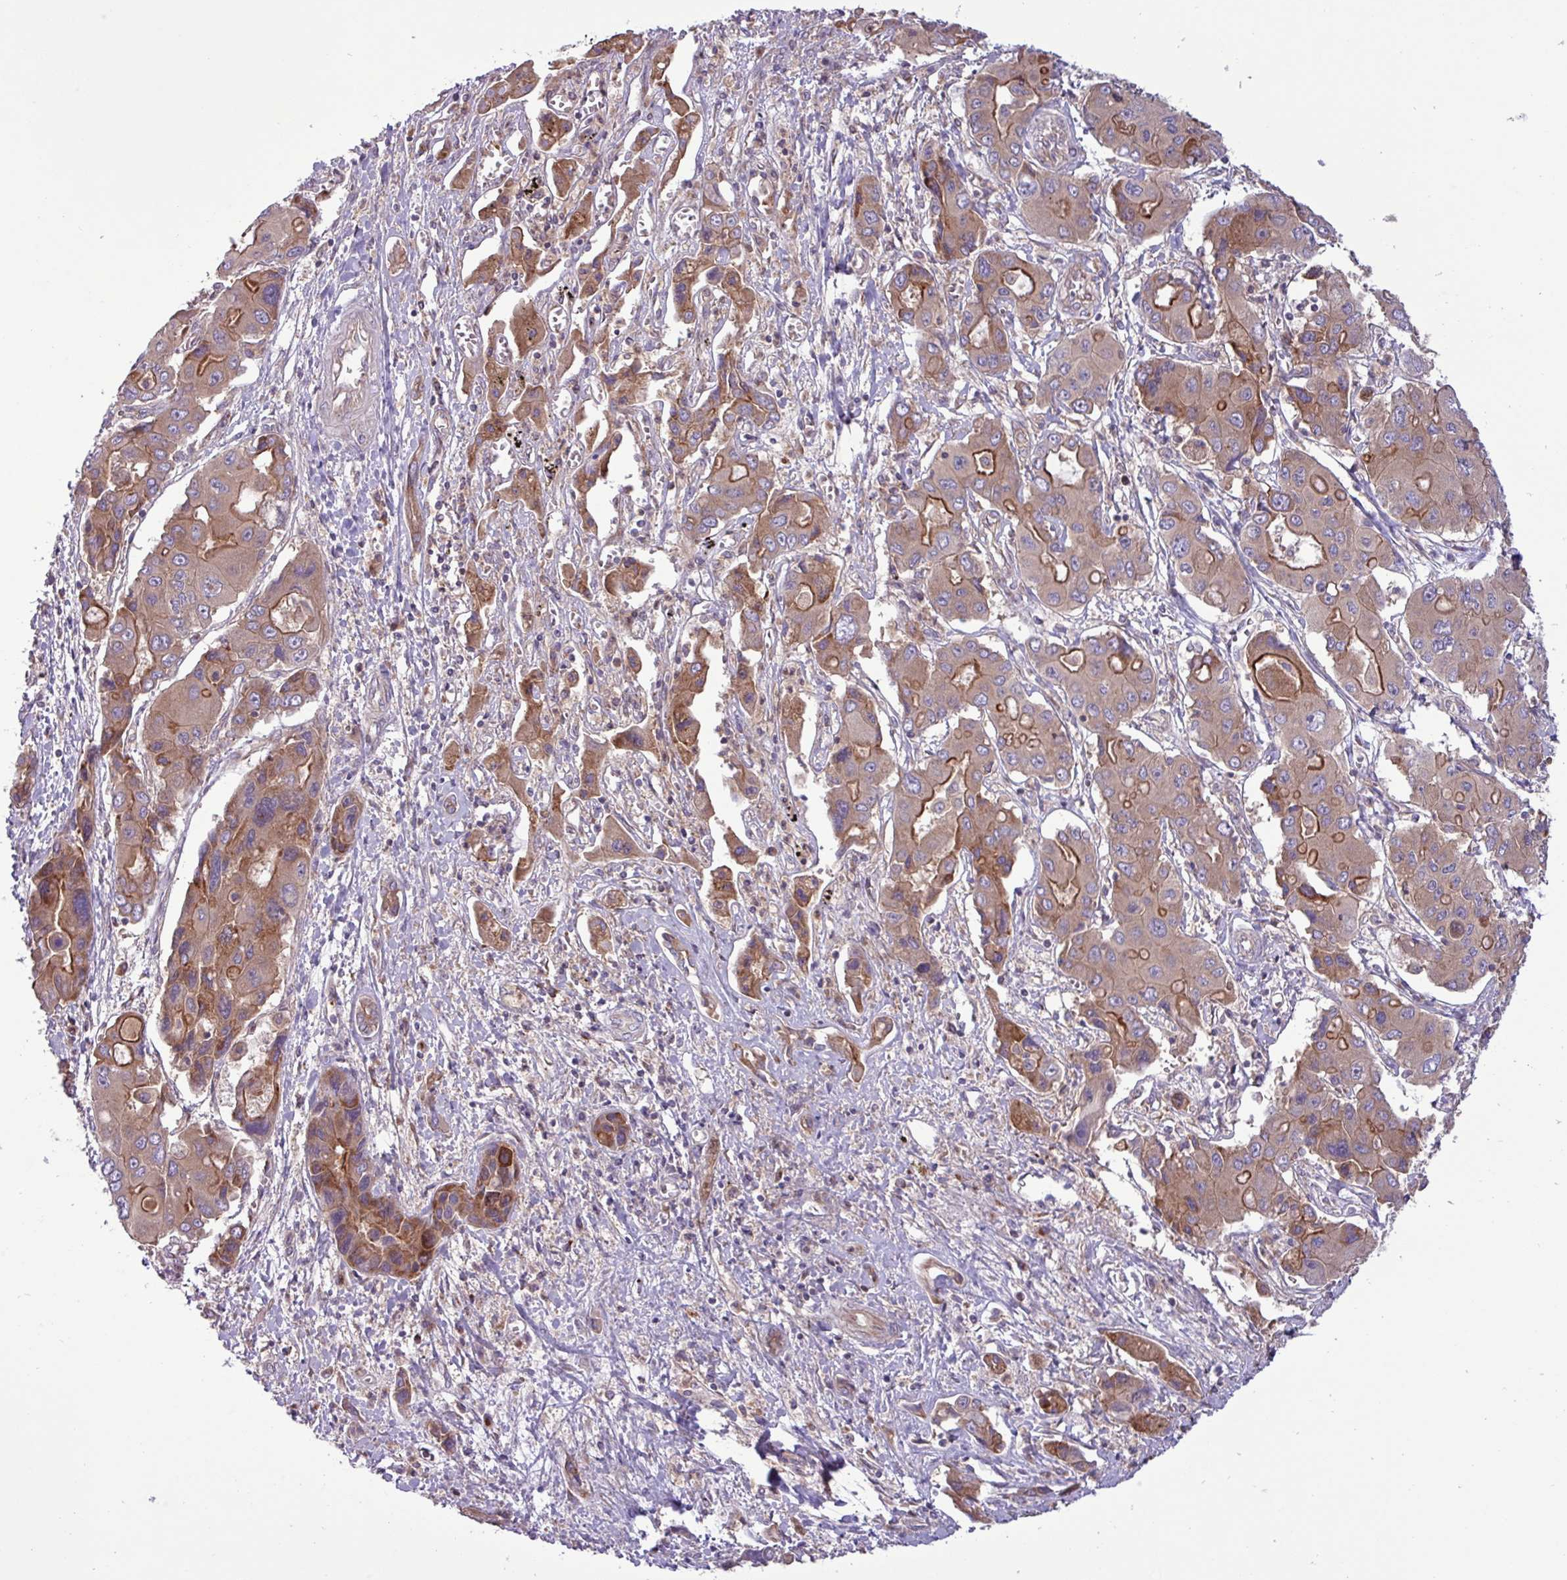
{"staining": {"intensity": "moderate", "quantity": "25%-75%", "location": "cytoplasmic/membranous"}, "tissue": "liver cancer", "cell_type": "Tumor cells", "image_type": "cancer", "snomed": [{"axis": "morphology", "description": "Cholangiocarcinoma"}, {"axis": "topography", "description": "Liver"}], "caption": "An immunohistochemistry micrograph of tumor tissue is shown. Protein staining in brown highlights moderate cytoplasmic/membranous positivity in liver cancer within tumor cells.", "gene": "RAB19", "patient": {"sex": "male", "age": 67}}